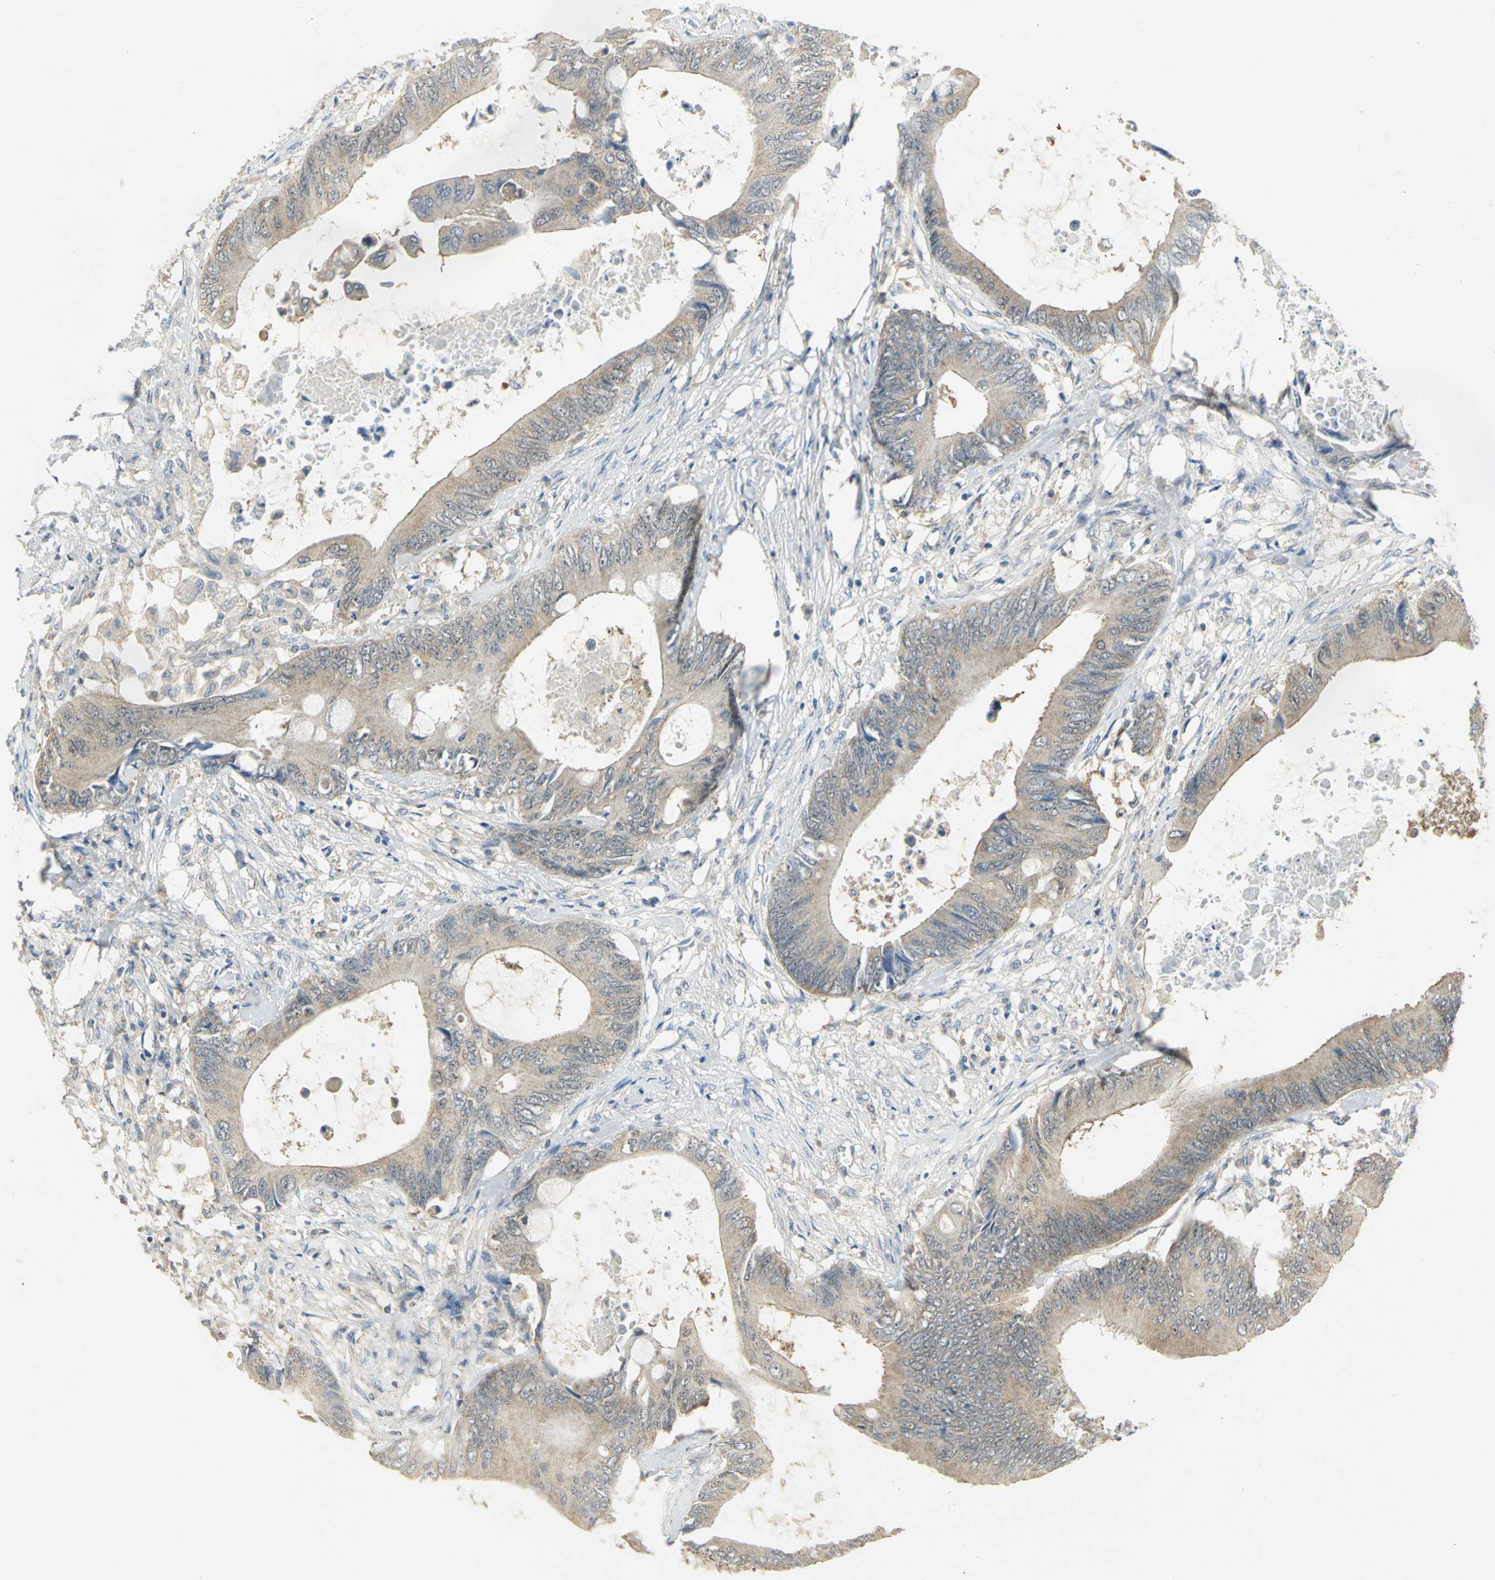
{"staining": {"intensity": "weak", "quantity": ">75%", "location": "cytoplasmic/membranous"}, "tissue": "colorectal cancer", "cell_type": "Tumor cells", "image_type": "cancer", "snomed": [{"axis": "morphology", "description": "Normal tissue, NOS"}, {"axis": "morphology", "description": "Adenocarcinoma, NOS"}, {"axis": "topography", "description": "Rectum"}, {"axis": "topography", "description": "Peripheral nerve tissue"}], "caption": "High-power microscopy captured an immunohistochemistry histopathology image of colorectal cancer, revealing weak cytoplasmic/membranous positivity in approximately >75% of tumor cells.", "gene": "PPIA", "patient": {"sex": "female", "age": 77}}